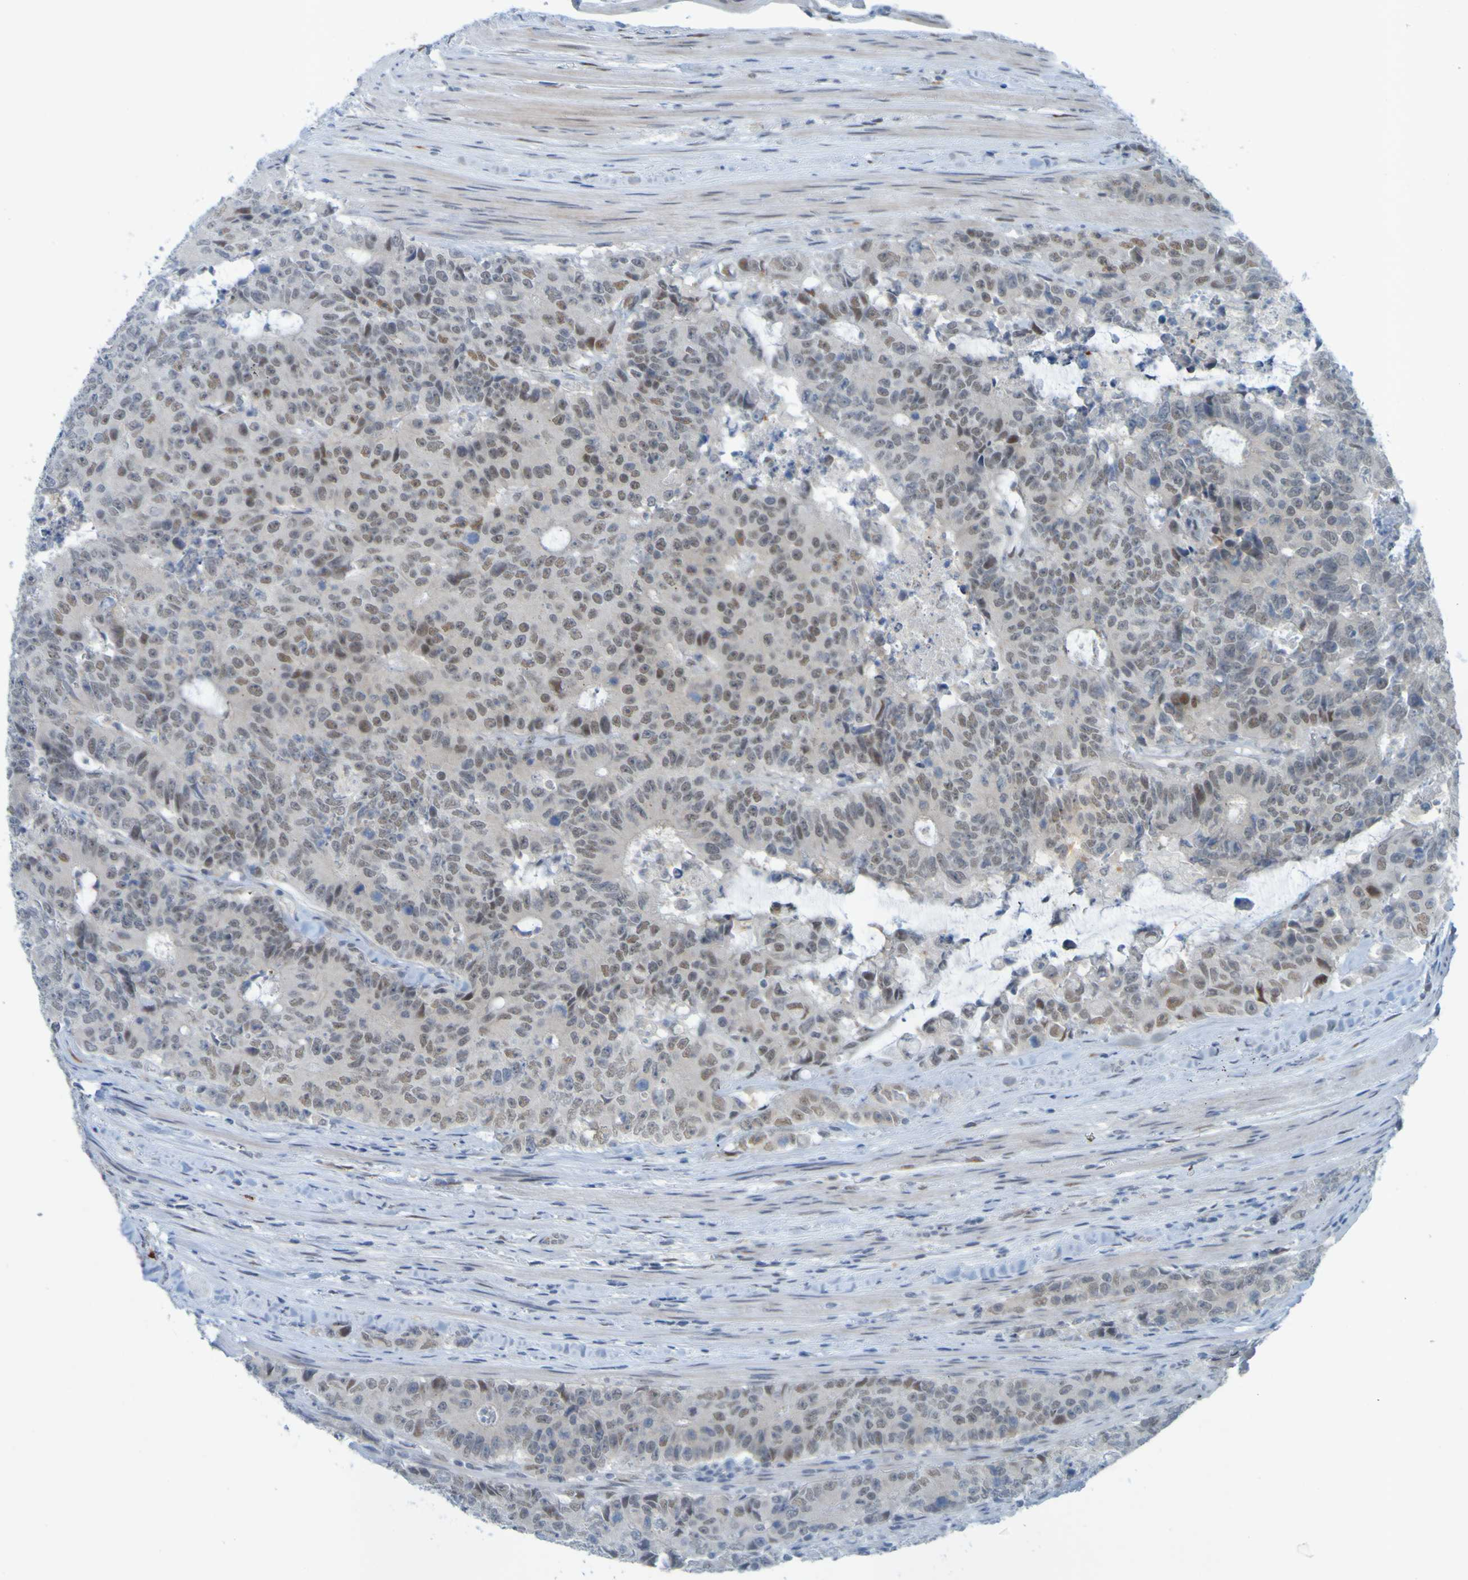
{"staining": {"intensity": "moderate", "quantity": "25%-75%", "location": "nuclear"}, "tissue": "colorectal cancer", "cell_type": "Tumor cells", "image_type": "cancer", "snomed": [{"axis": "morphology", "description": "Adenocarcinoma, NOS"}, {"axis": "topography", "description": "Colon"}], "caption": "IHC image of neoplastic tissue: human colorectal cancer stained using immunohistochemistry (IHC) exhibits medium levels of moderate protein expression localized specifically in the nuclear of tumor cells, appearing as a nuclear brown color.", "gene": "MCPH1", "patient": {"sex": "female", "age": 86}}